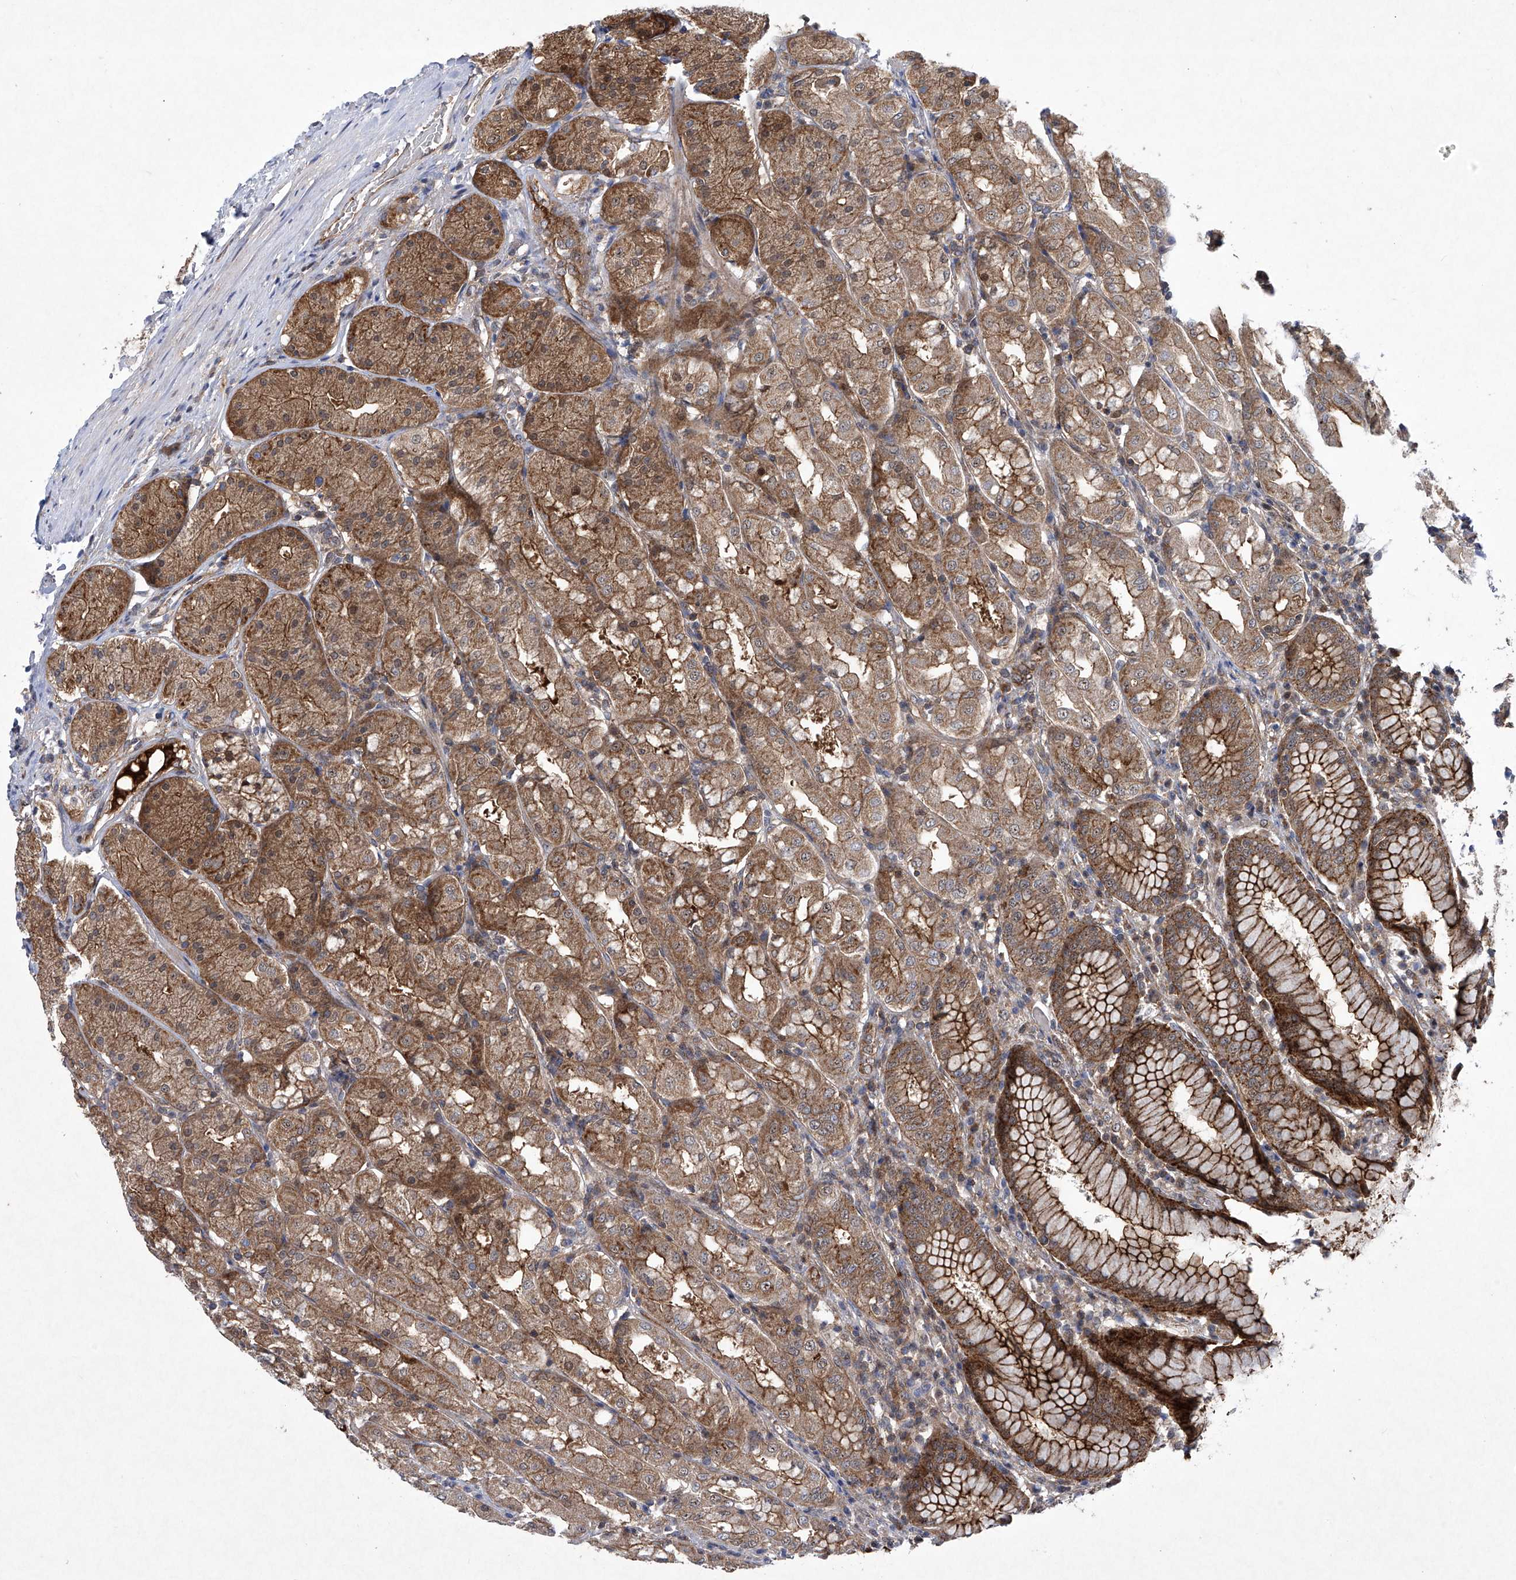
{"staining": {"intensity": "strong", "quantity": "25%-75%", "location": "cytoplasmic/membranous,nuclear"}, "tissue": "stomach", "cell_type": "Glandular cells", "image_type": "normal", "snomed": [{"axis": "morphology", "description": "Normal tissue, NOS"}, {"axis": "topography", "description": "Stomach"}, {"axis": "topography", "description": "Stomach, lower"}], "caption": "Stomach stained with immunohistochemistry (IHC) displays strong cytoplasmic/membranous,nuclear positivity in approximately 25%-75% of glandular cells.", "gene": "CISH", "patient": {"sex": "female", "age": 56}}